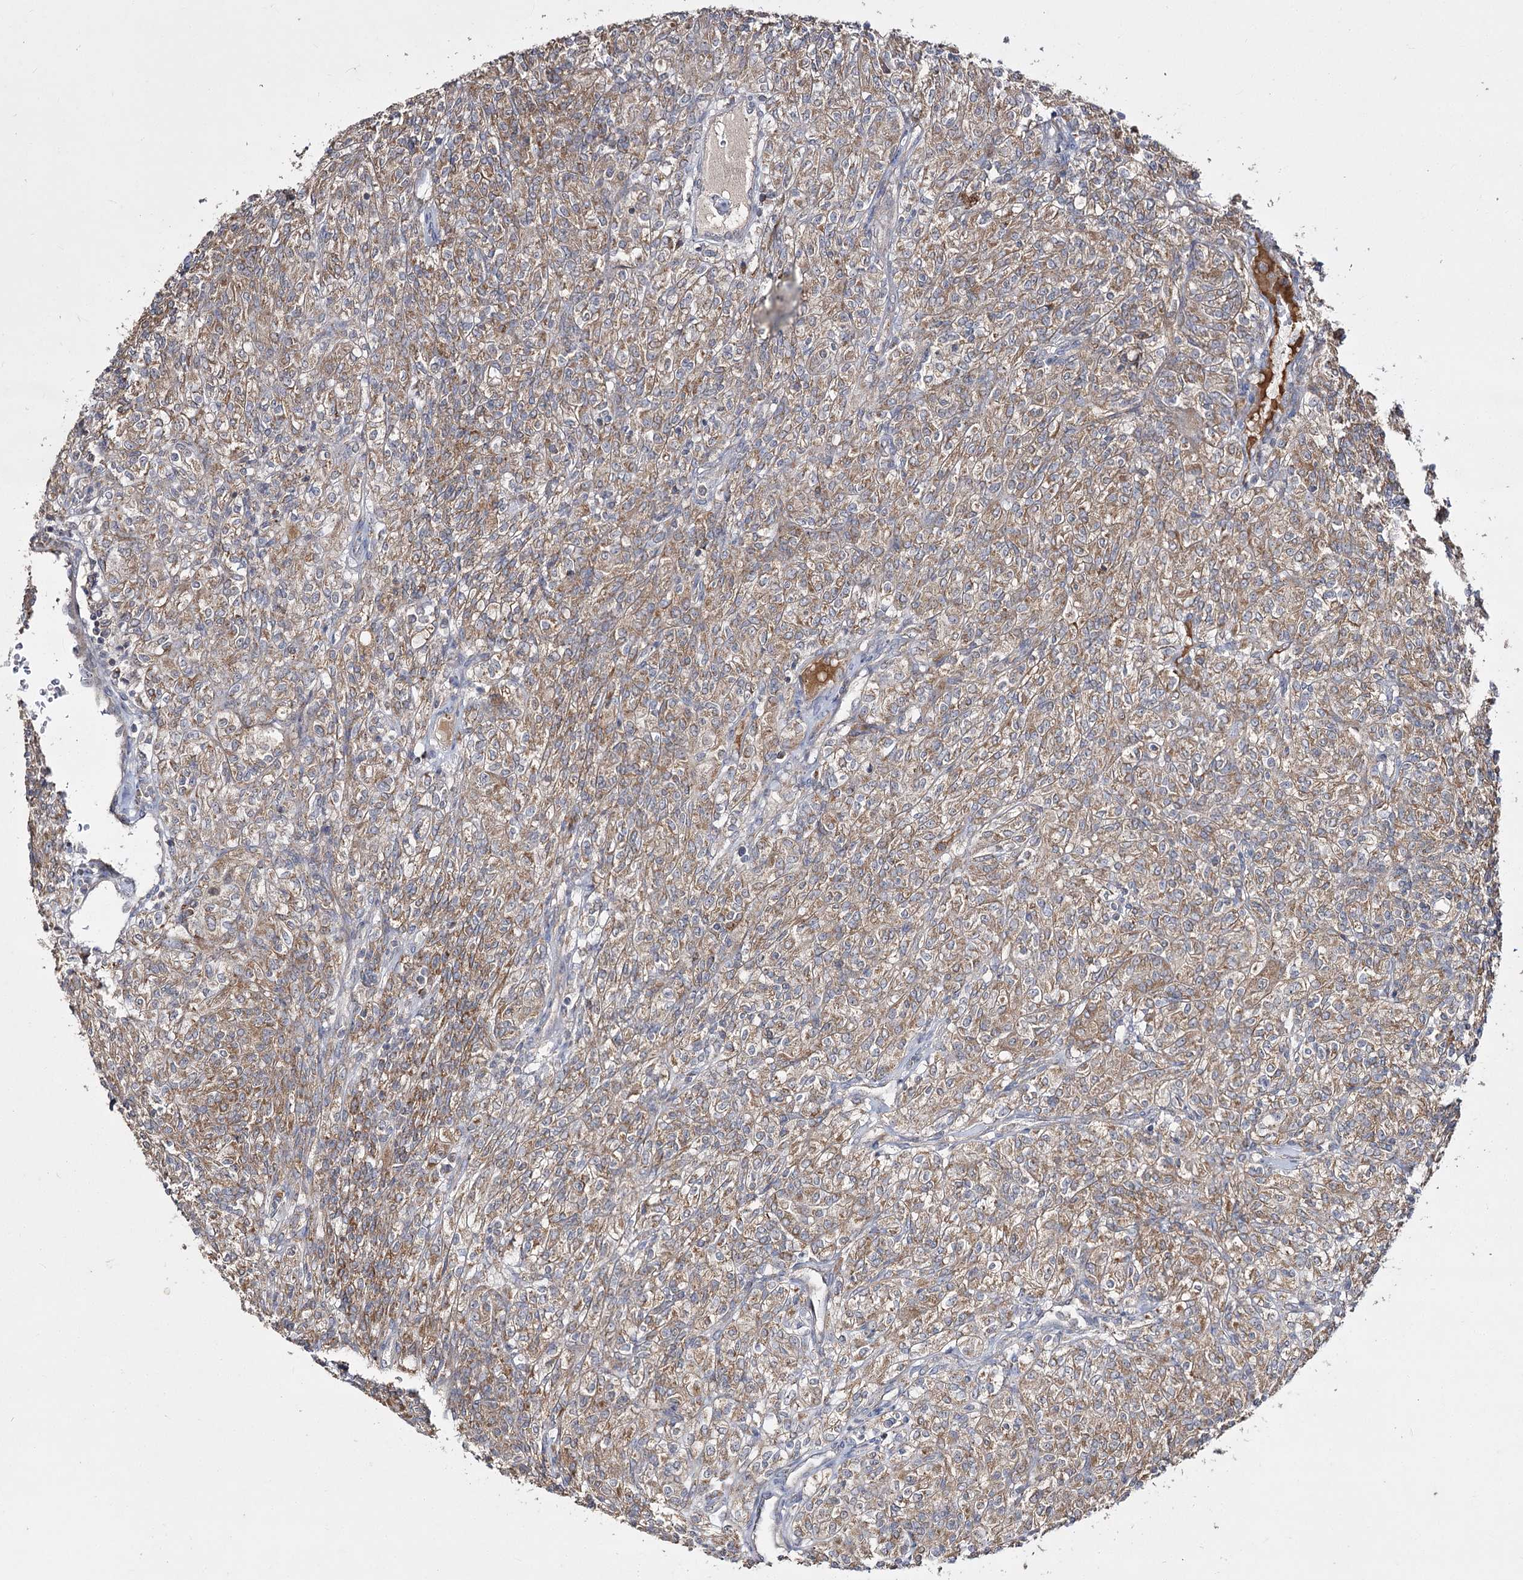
{"staining": {"intensity": "moderate", "quantity": ">75%", "location": "cytoplasmic/membranous"}, "tissue": "renal cancer", "cell_type": "Tumor cells", "image_type": "cancer", "snomed": [{"axis": "morphology", "description": "Adenocarcinoma, NOS"}, {"axis": "topography", "description": "Kidney"}], "caption": "A photomicrograph of human renal cancer (adenocarcinoma) stained for a protein reveals moderate cytoplasmic/membranous brown staining in tumor cells. The protein is stained brown, and the nuclei are stained in blue (DAB IHC with brightfield microscopy, high magnification).", "gene": "NADK2", "patient": {"sex": "male", "age": 77}}